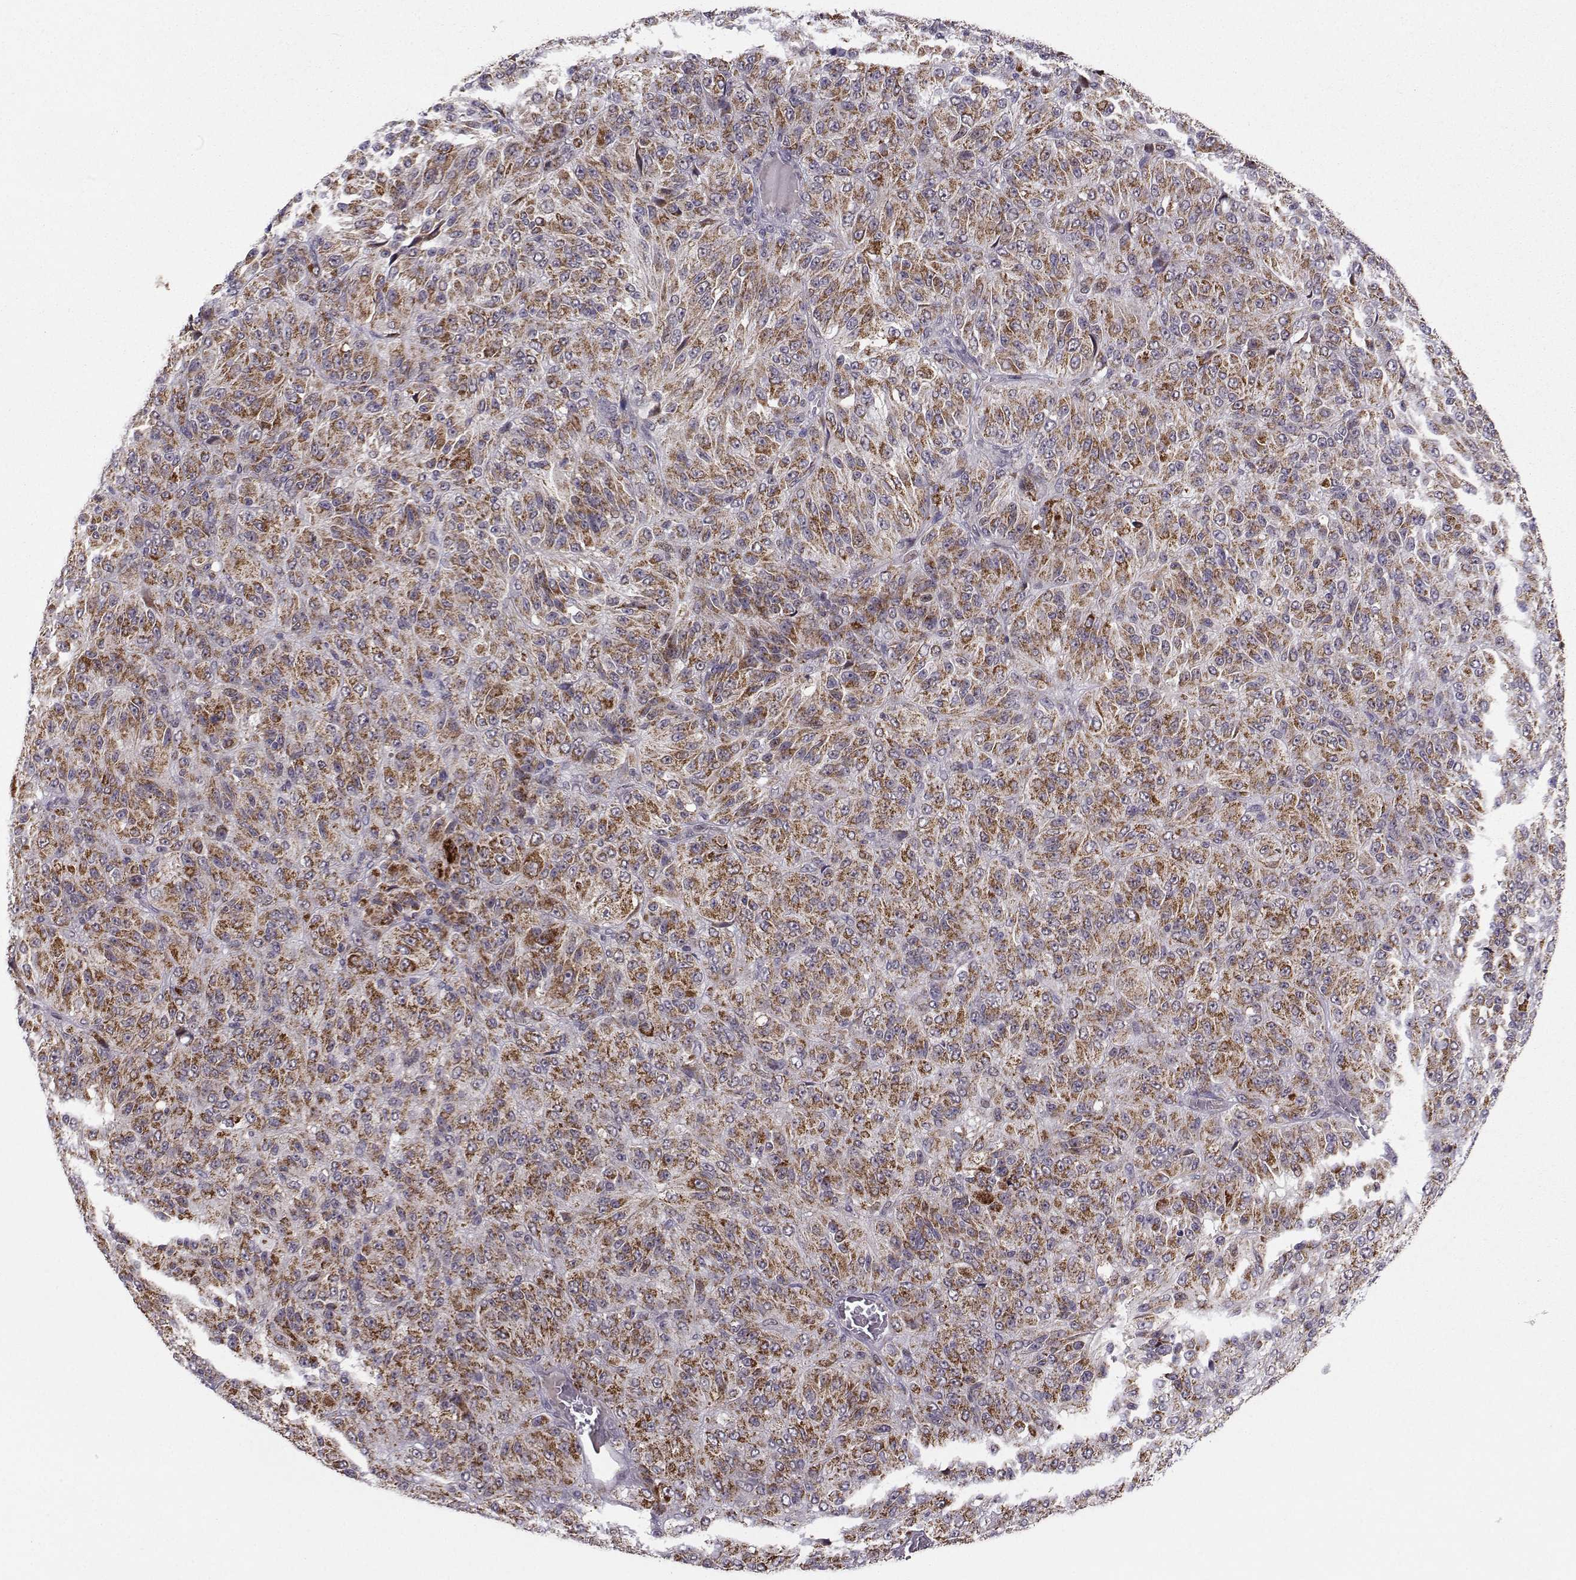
{"staining": {"intensity": "strong", "quantity": ">75%", "location": "cytoplasmic/membranous"}, "tissue": "melanoma", "cell_type": "Tumor cells", "image_type": "cancer", "snomed": [{"axis": "morphology", "description": "Malignant melanoma, Metastatic site"}, {"axis": "topography", "description": "Brain"}], "caption": "High-magnification brightfield microscopy of malignant melanoma (metastatic site) stained with DAB (3,3'-diaminobenzidine) (brown) and counterstained with hematoxylin (blue). tumor cells exhibit strong cytoplasmic/membranous staining is identified in approximately>75% of cells.", "gene": "NECAB3", "patient": {"sex": "female", "age": 56}}